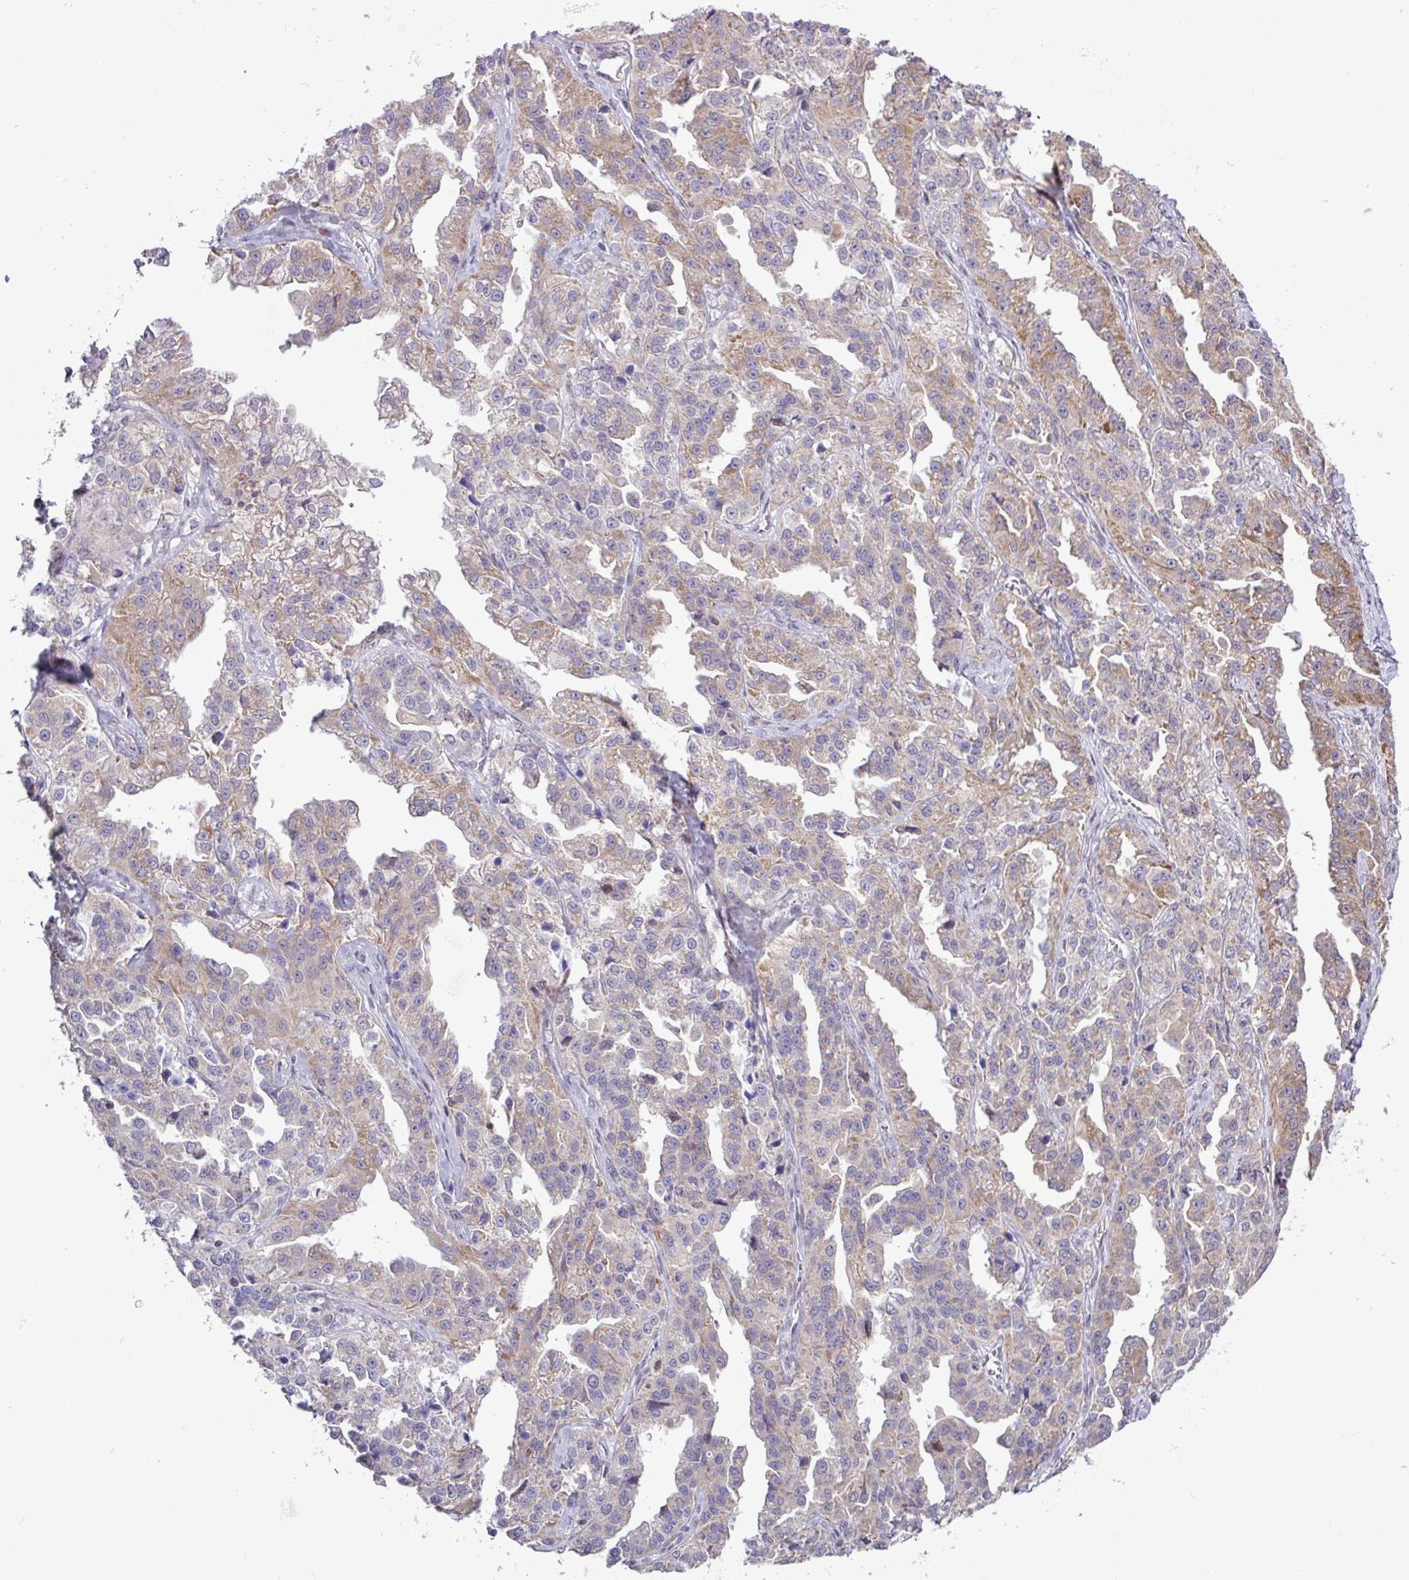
{"staining": {"intensity": "moderate", "quantity": "25%-75%", "location": "cytoplasmic/membranous"}, "tissue": "ovarian cancer", "cell_type": "Tumor cells", "image_type": "cancer", "snomed": [{"axis": "morphology", "description": "Cystadenocarcinoma, serous, NOS"}, {"axis": "topography", "description": "Ovary"}], "caption": "There is medium levels of moderate cytoplasmic/membranous positivity in tumor cells of ovarian cancer, as demonstrated by immunohistochemical staining (brown color).", "gene": "RTL3", "patient": {"sex": "female", "age": 75}}